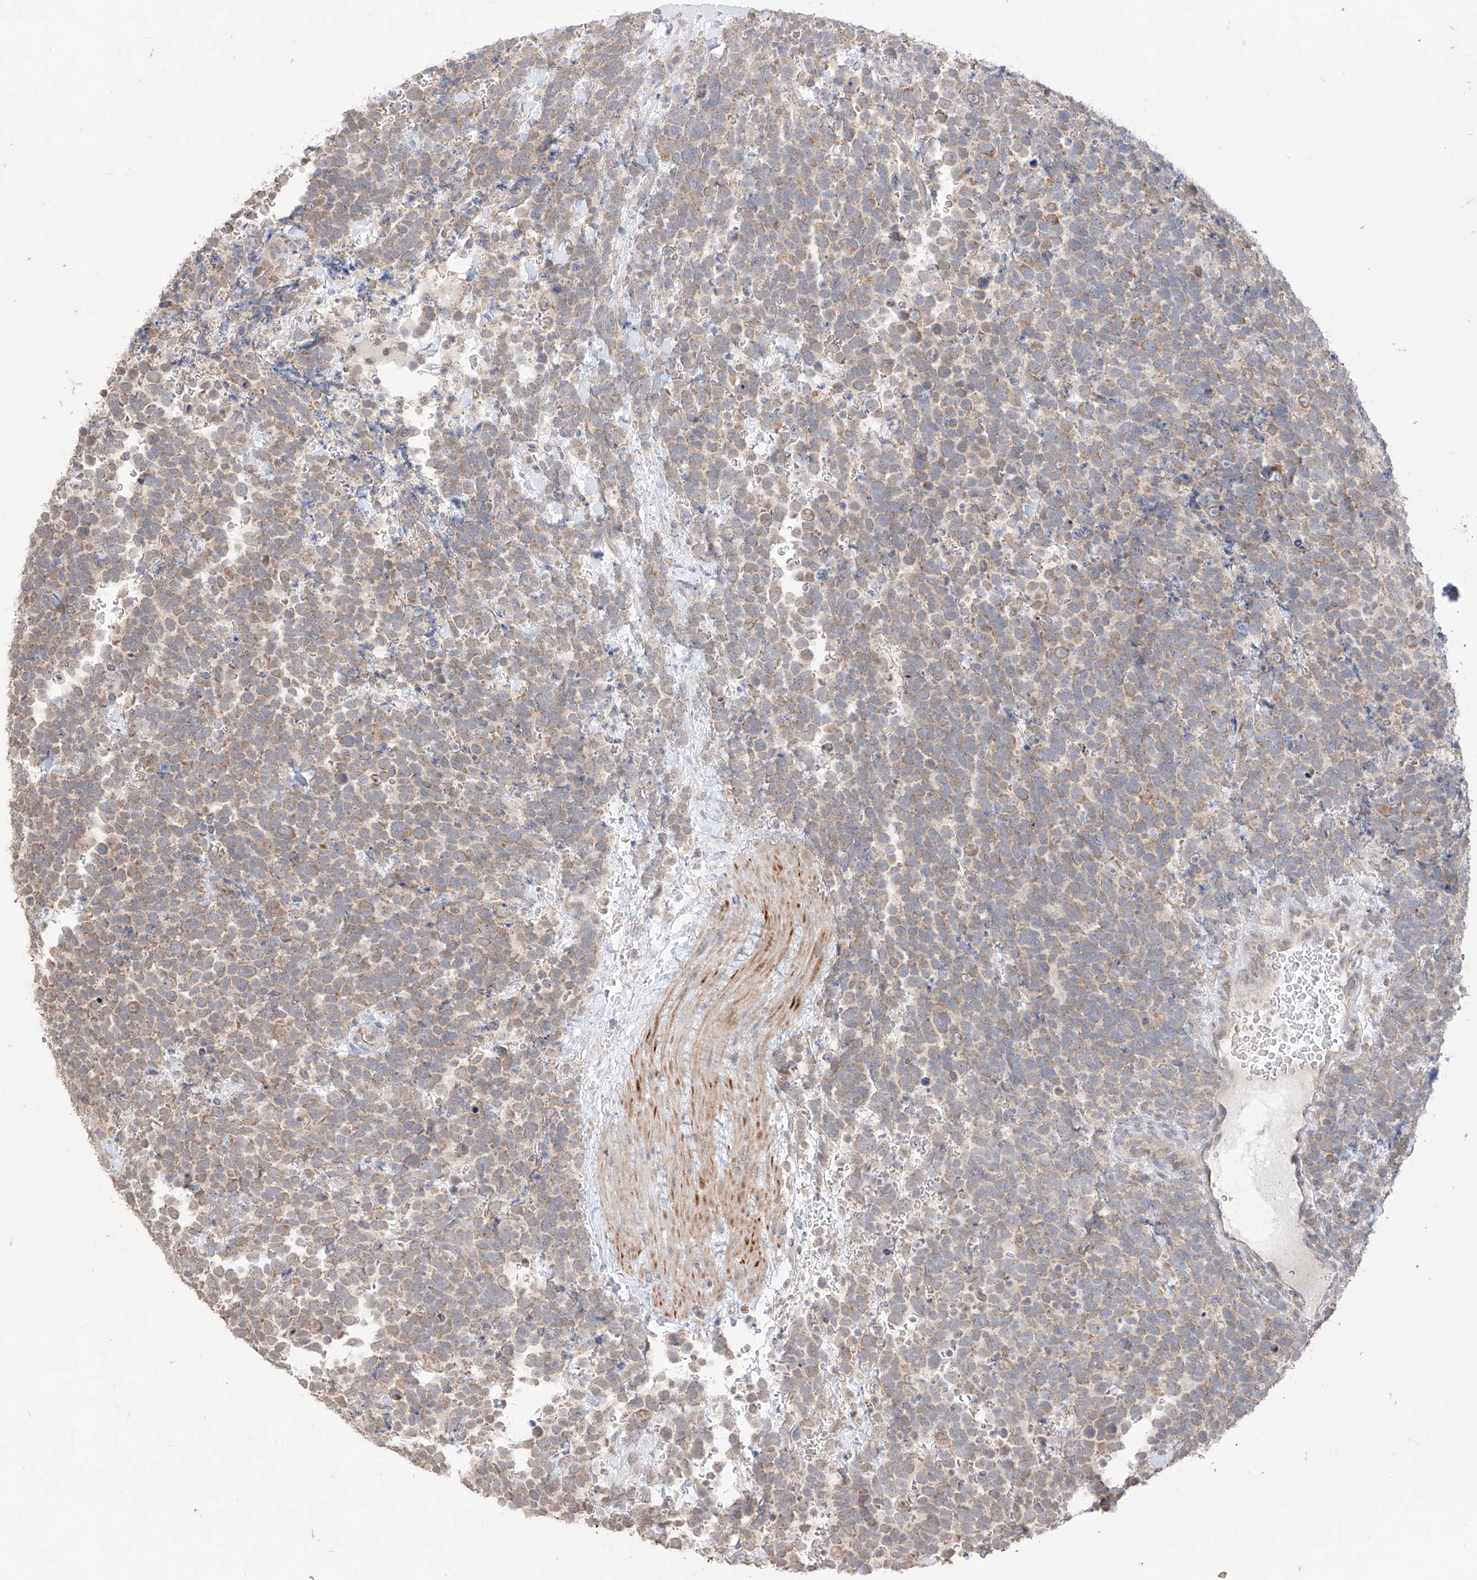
{"staining": {"intensity": "weak", "quantity": ">75%", "location": "cytoplasmic/membranous"}, "tissue": "urothelial cancer", "cell_type": "Tumor cells", "image_type": "cancer", "snomed": [{"axis": "morphology", "description": "Urothelial carcinoma, High grade"}, {"axis": "topography", "description": "Urinary bladder"}], "caption": "Protein expression analysis of urothelial carcinoma (high-grade) displays weak cytoplasmic/membranous expression in approximately >75% of tumor cells. The protein of interest is shown in brown color, while the nuclei are stained blue.", "gene": "MTUS2", "patient": {"sex": "female", "age": 82}}